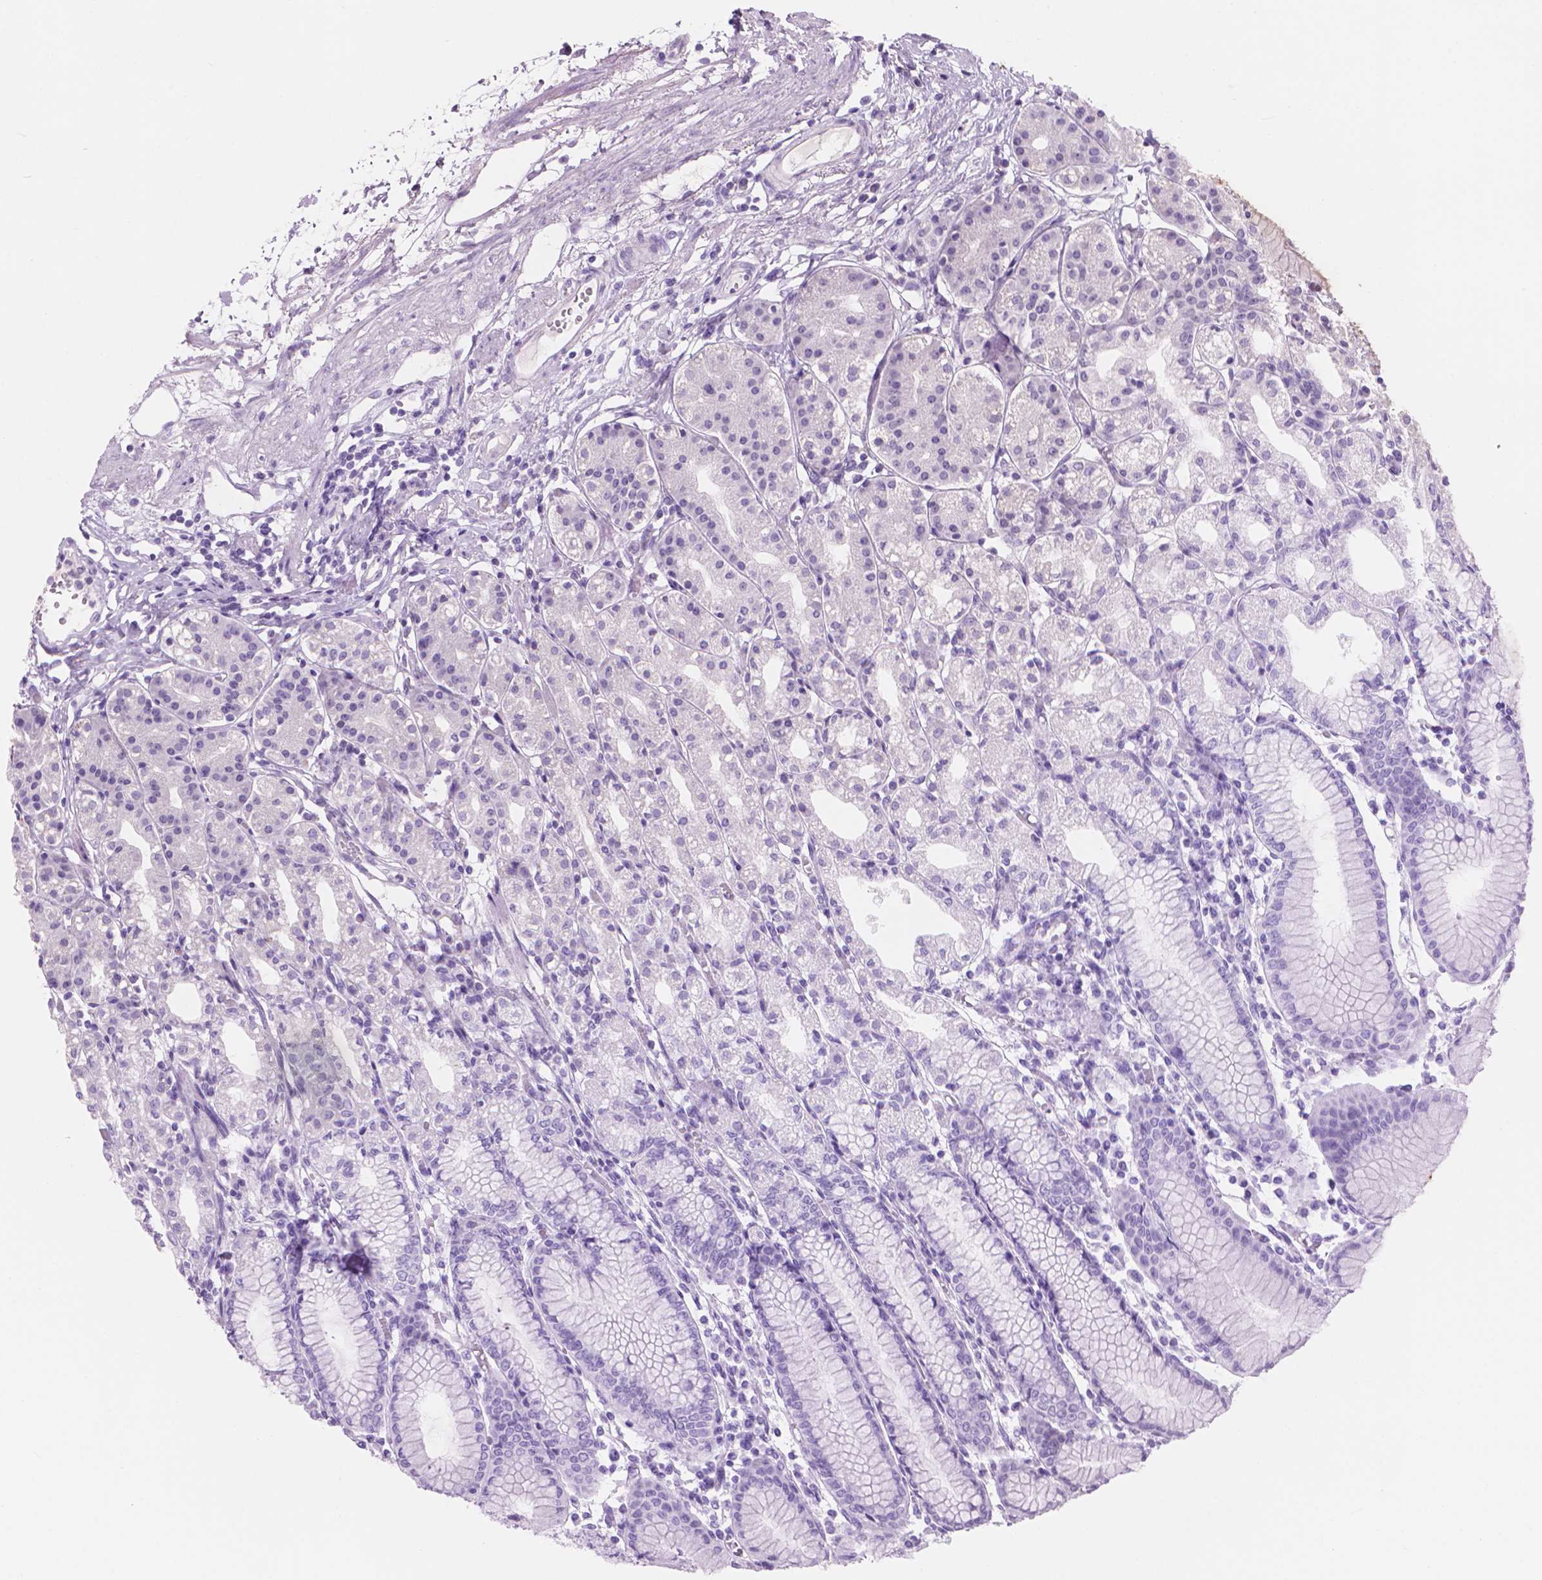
{"staining": {"intensity": "negative", "quantity": "none", "location": "none"}, "tissue": "stomach", "cell_type": "Glandular cells", "image_type": "normal", "snomed": [{"axis": "morphology", "description": "Normal tissue, NOS"}, {"axis": "topography", "description": "Skeletal muscle"}, {"axis": "topography", "description": "Stomach"}], "caption": "DAB immunohistochemical staining of benign stomach demonstrates no significant expression in glandular cells.", "gene": "ENO2", "patient": {"sex": "female", "age": 57}}